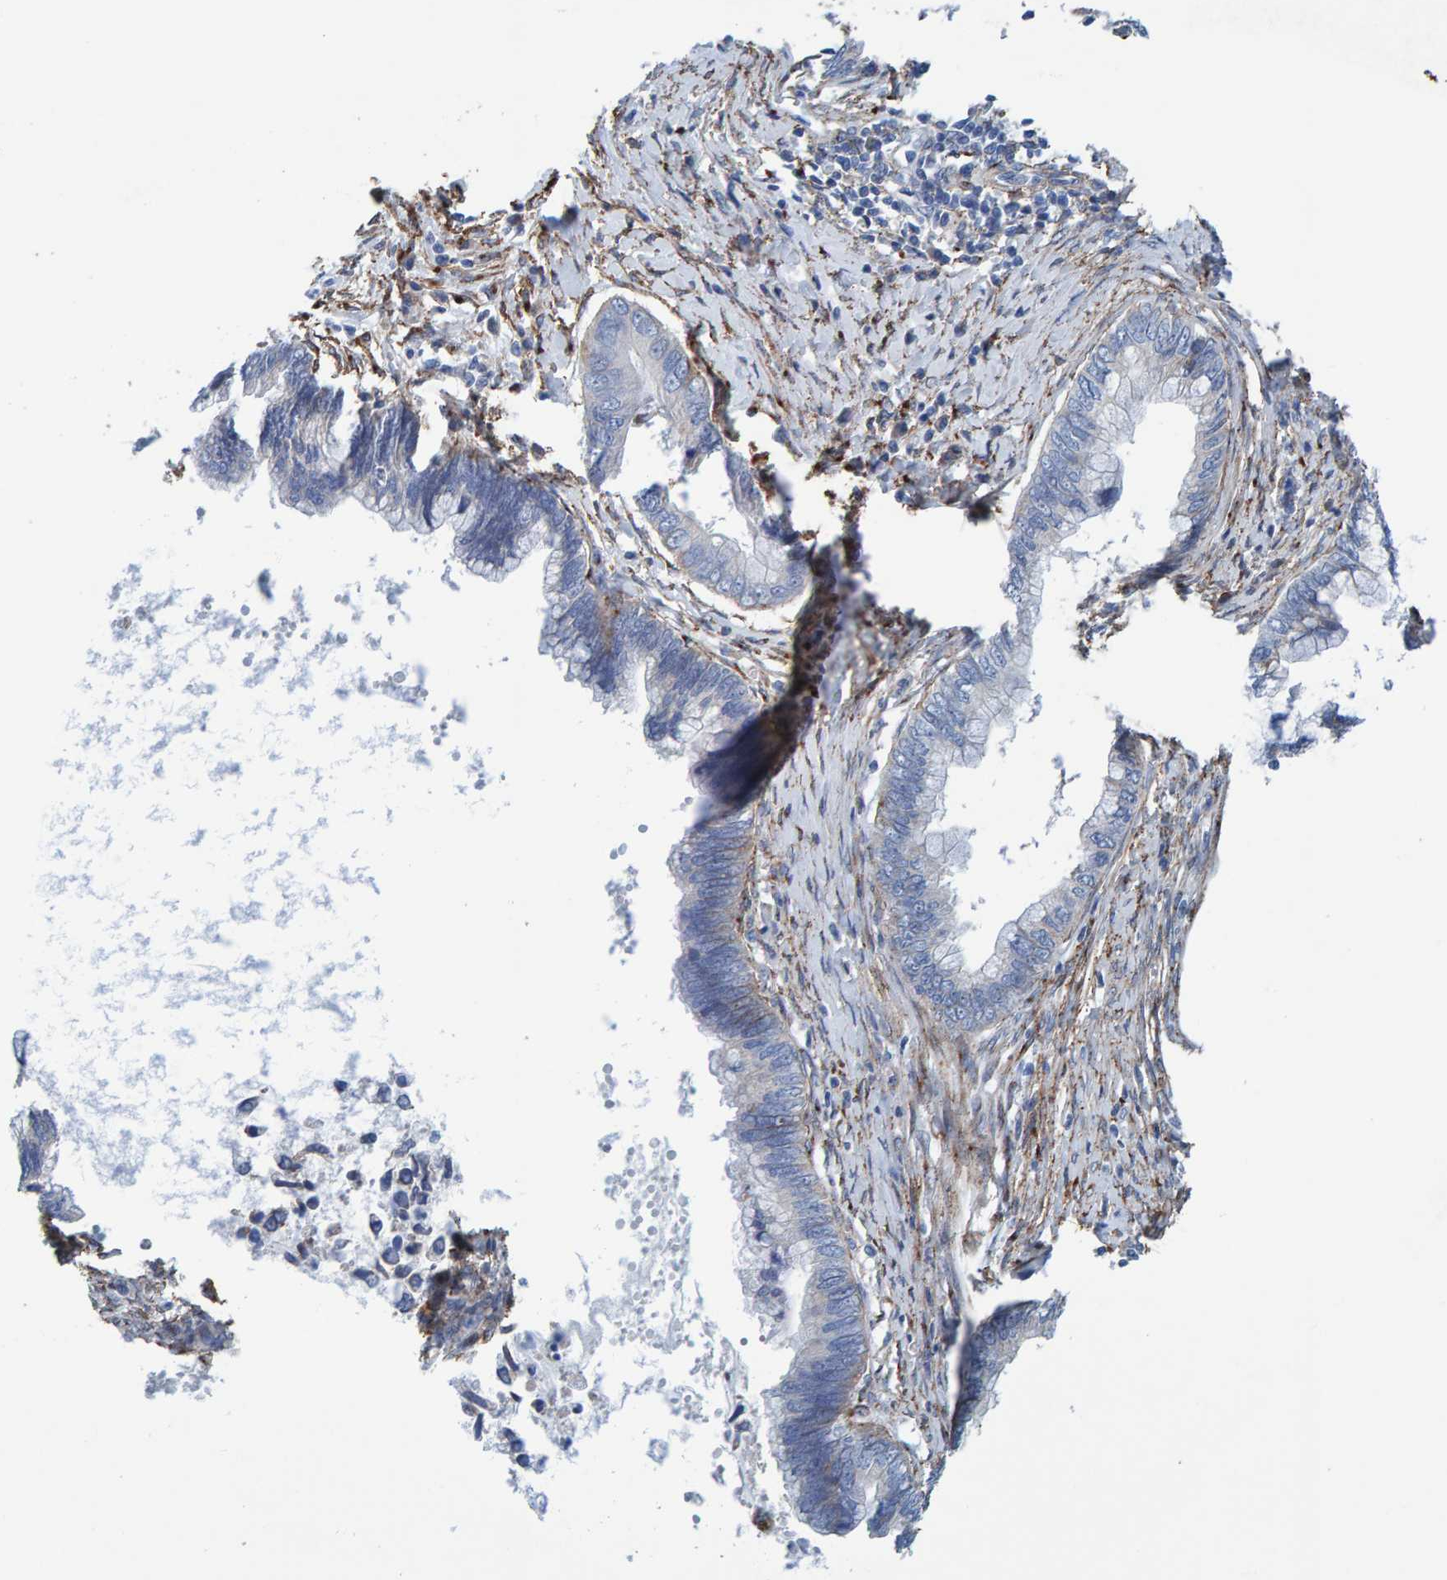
{"staining": {"intensity": "negative", "quantity": "none", "location": "none"}, "tissue": "cervical cancer", "cell_type": "Tumor cells", "image_type": "cancer", "snomed": [{"axis": "morphology", "description": "Adenocarcinoma, NOS"}, {"axis": "topography", "description": "Cervix"}], "caption": "The histopathology image demonstrates no staining of tumor cells in cervical adenocarcinoma.", "gene": "LRP1", "patient": {"sex": "female", "age": 44}}